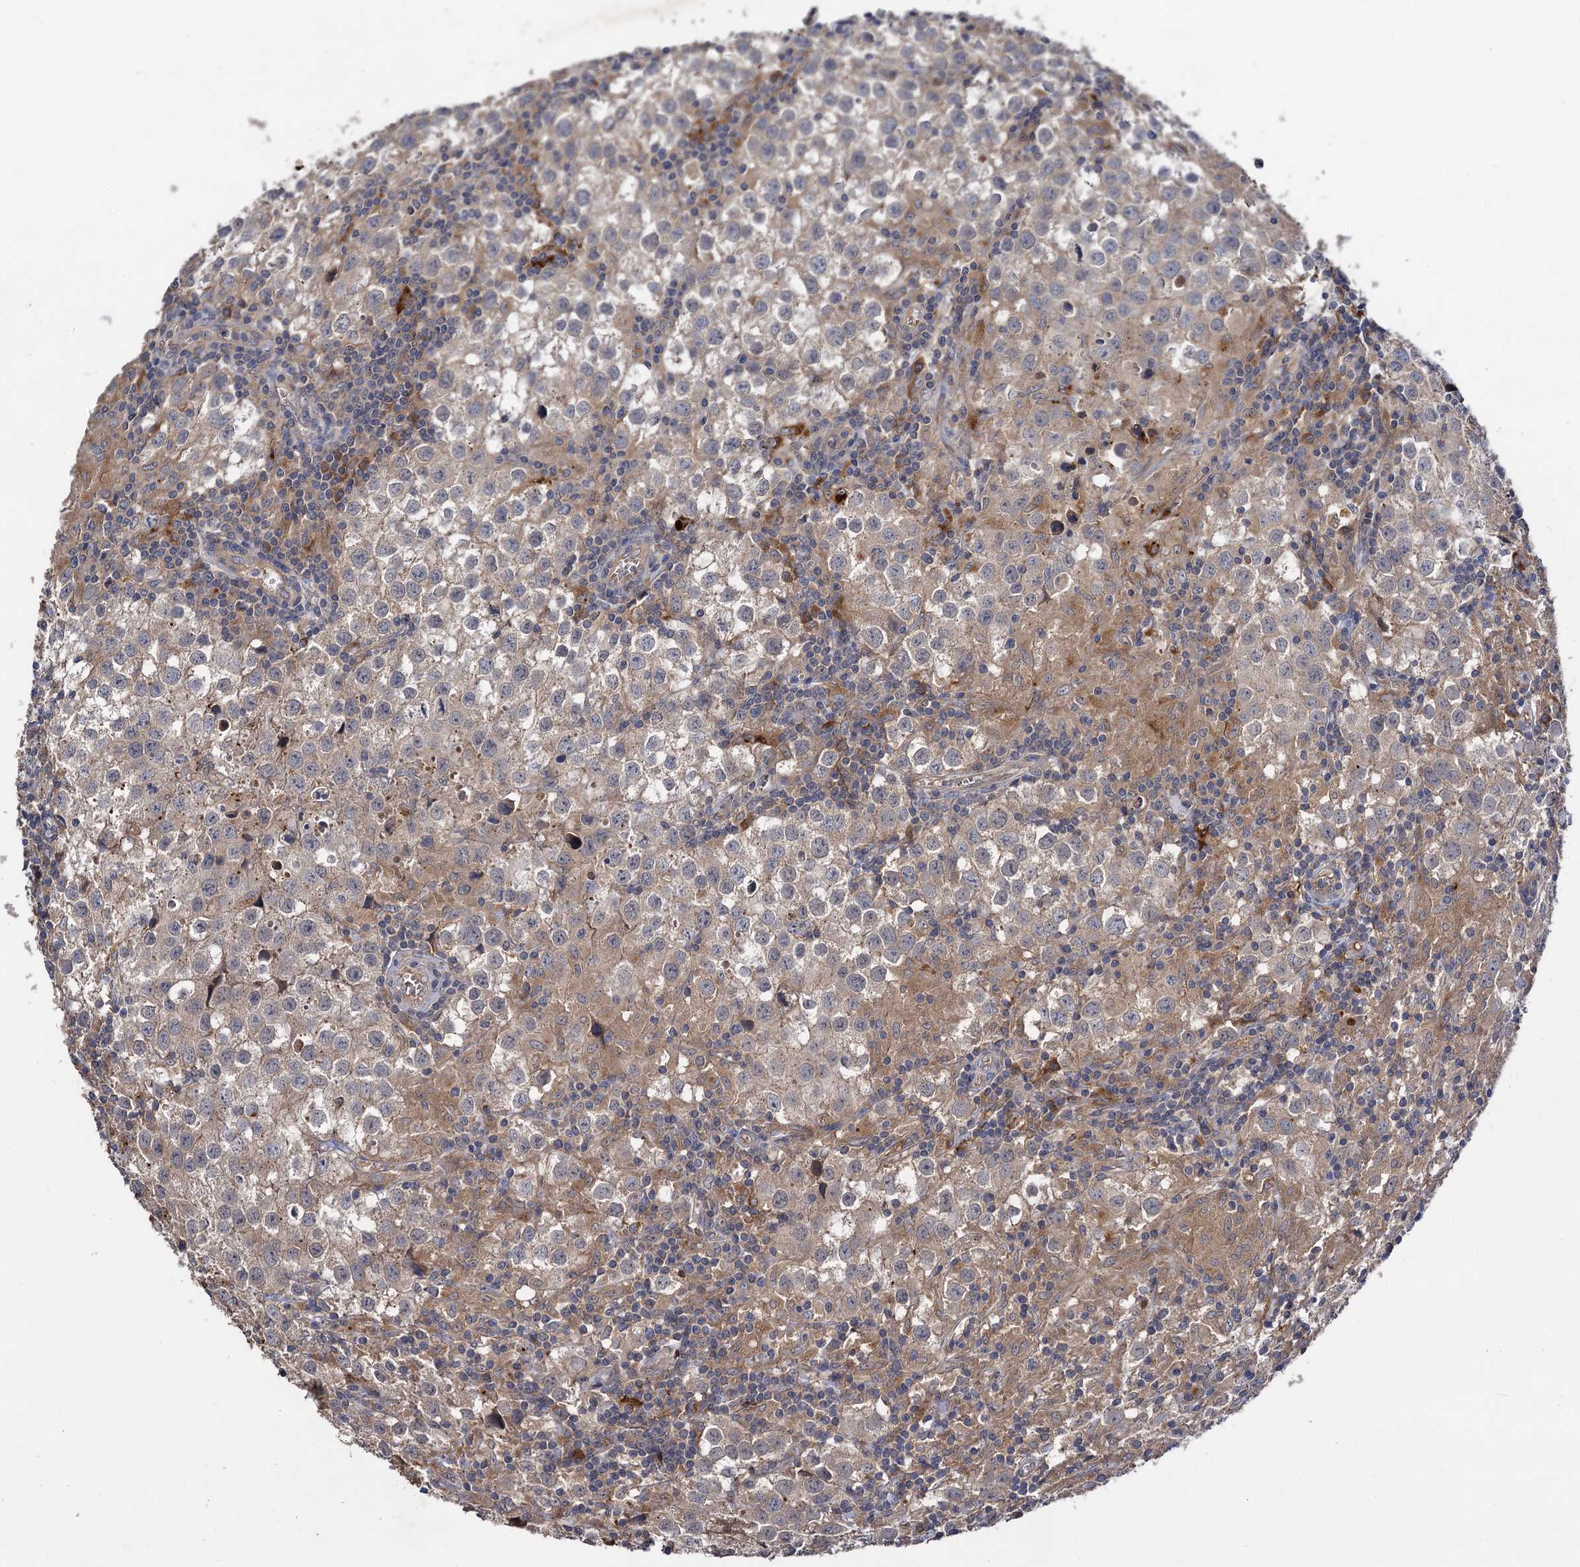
{"staining": {"intensity": "moderate", "quantity": "25%-75%", "location": "cytoplasmic/membranous"}, "tissue": "testis cancer", "cell_type": "Tumor cells", "image_type": "cancer", "snomed": [{"axis": "morphology", "description": "Seminoma, NOS"}, {"axis": "morphology", "description": "Carcinoma, Embryonal, NOS"}, {"axis": "topography", "description": "Testis"}], "caption": "The immunohistochemical stain shows moderate cytoplasmic/membranous staining in tumor cells of seminoma (testis) tissue.", "gene": "USP50", "patient": {"sex": "male", "age": 43}}